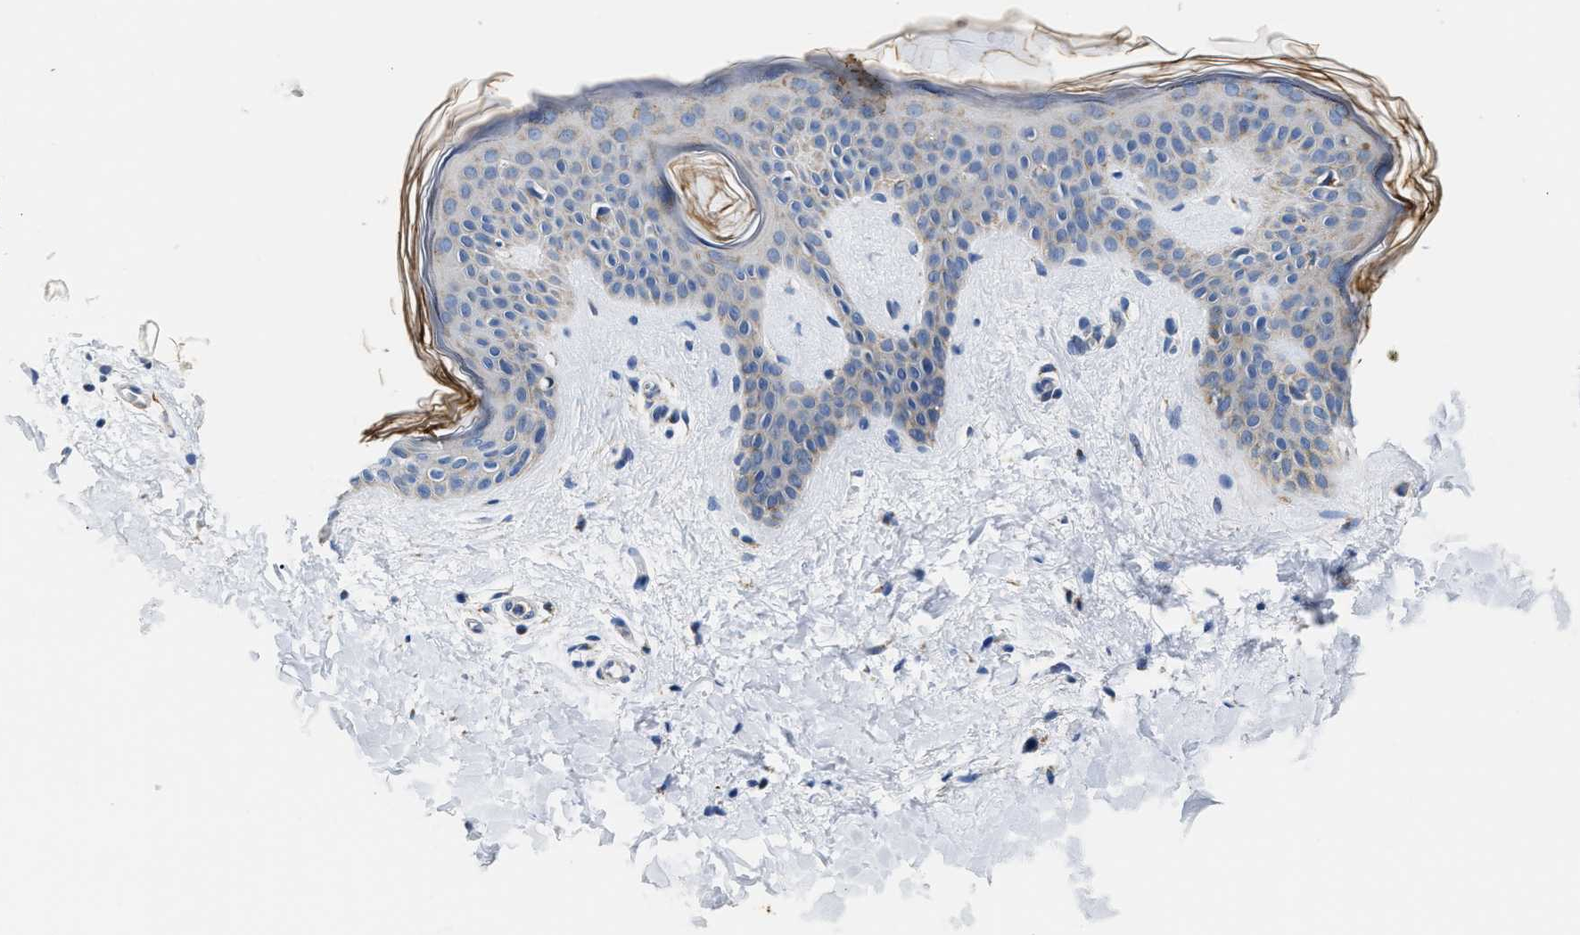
{"staining": {"intensity": "negative", "quantity": "none", "location": "none"}, "tissue": "skin", "cell_type": "Fibroblasts", "image_type": "normal", "snomed": [{"axis": "morphology", "description": "Normal tissue, NOS"}, {"axis": "topography", "description": "Skin"}], "caption": "High power microscopy micrograph of an immunohistochemistry (IHC) photomicrograph of unremarkable skin, revealing no significant expression in fibroblasts.", "gene": "ACADVL", "patient": {"sex": "female", "age": 17}}